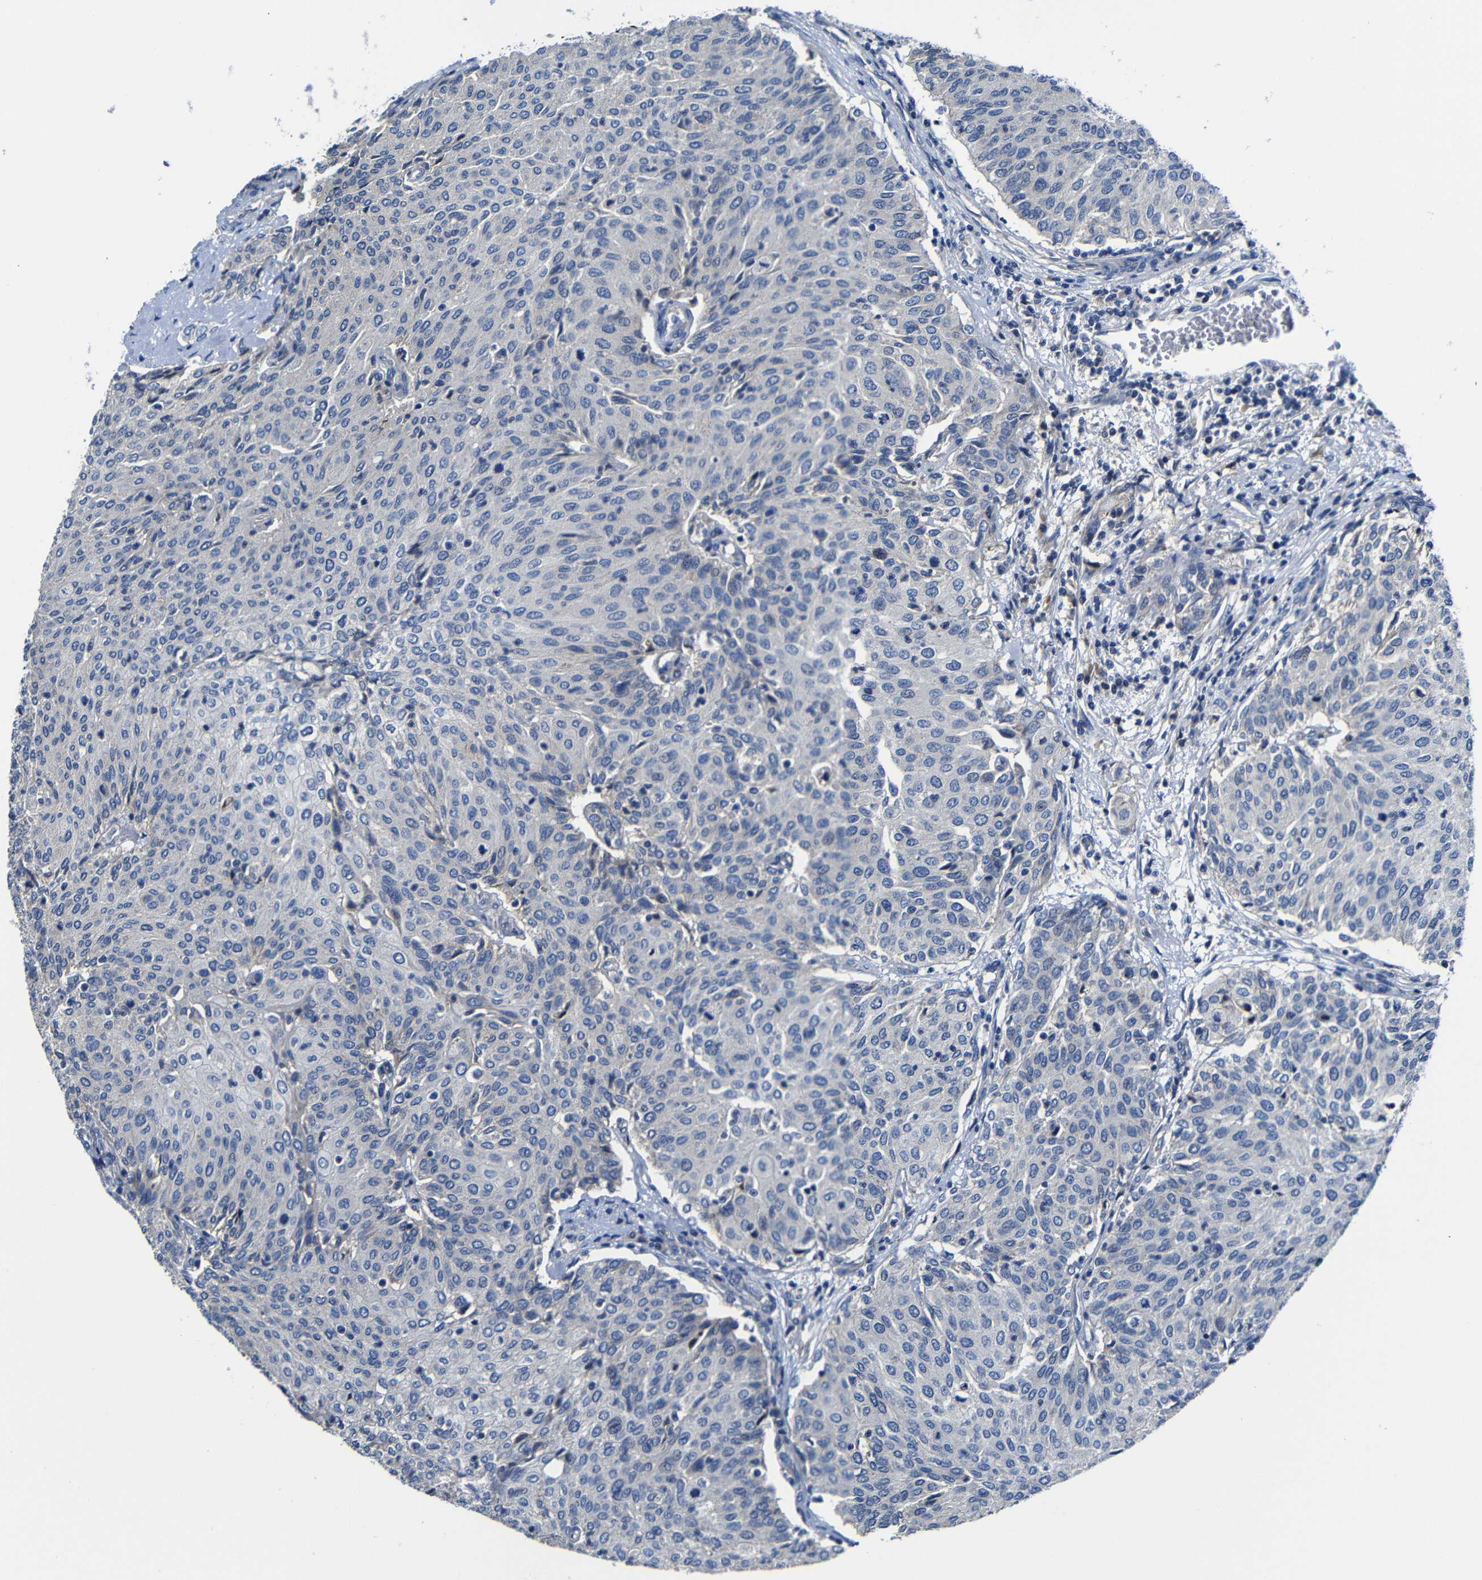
{"staining": {"intensity": "negative", "quantity": "none", "location": "none"}, "tissue": "urothelial cancer", "cell_type": "Tumor cells", "image_type": "cancer", "snomed": [{"axis": "morphology", "description": "Urothelial carcinoma, Low grade"}, {"axis": "topography", "description": "Urinary bladder"}], "caption": "Tumor cells show no significant protein staining in urothelial carcinoma (low-grade).", "gene": "AFDN", "patient": {"sex": "female", "age": 79}}